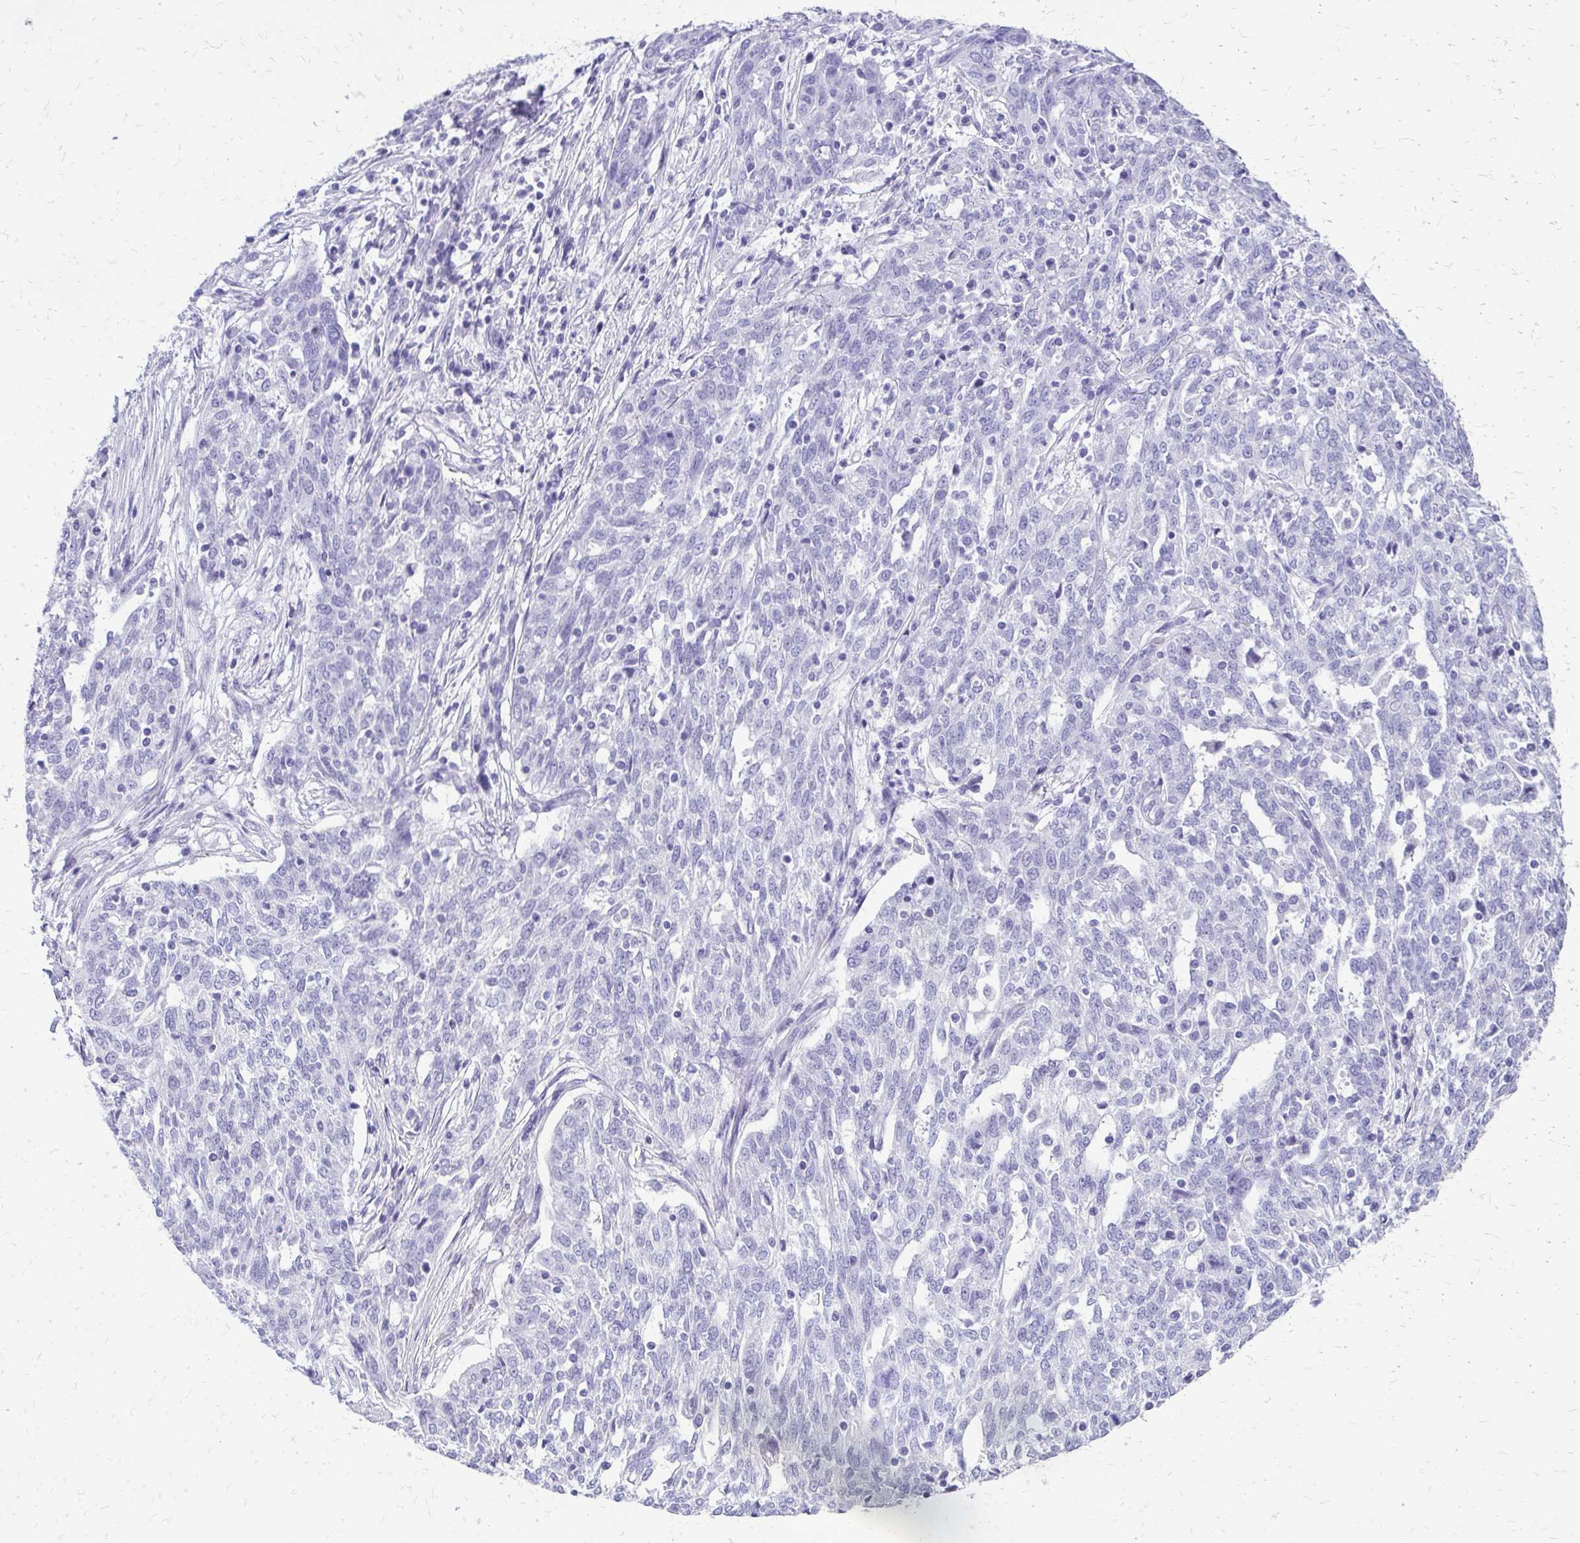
{"staining": {"intensity": "negative", "quantity": "none", "location": "none"}, "tissue": "ovarian cancer", "cell_type": "Tumor cells", "image_type": "cancer", "snomed": [{"axis": "morphology", "description": "Cystadenocarcinoma, serous, NOS"}, {"axis": "topography", "description": "Ovary"}], "caption": "IHC image of ovarian serous cystadenocarcinoma stained for a protein (brown), which displays no staining in tumor cells.", "gene": "SLC32A1", "patient": {"sex": "female", "age": 67}}